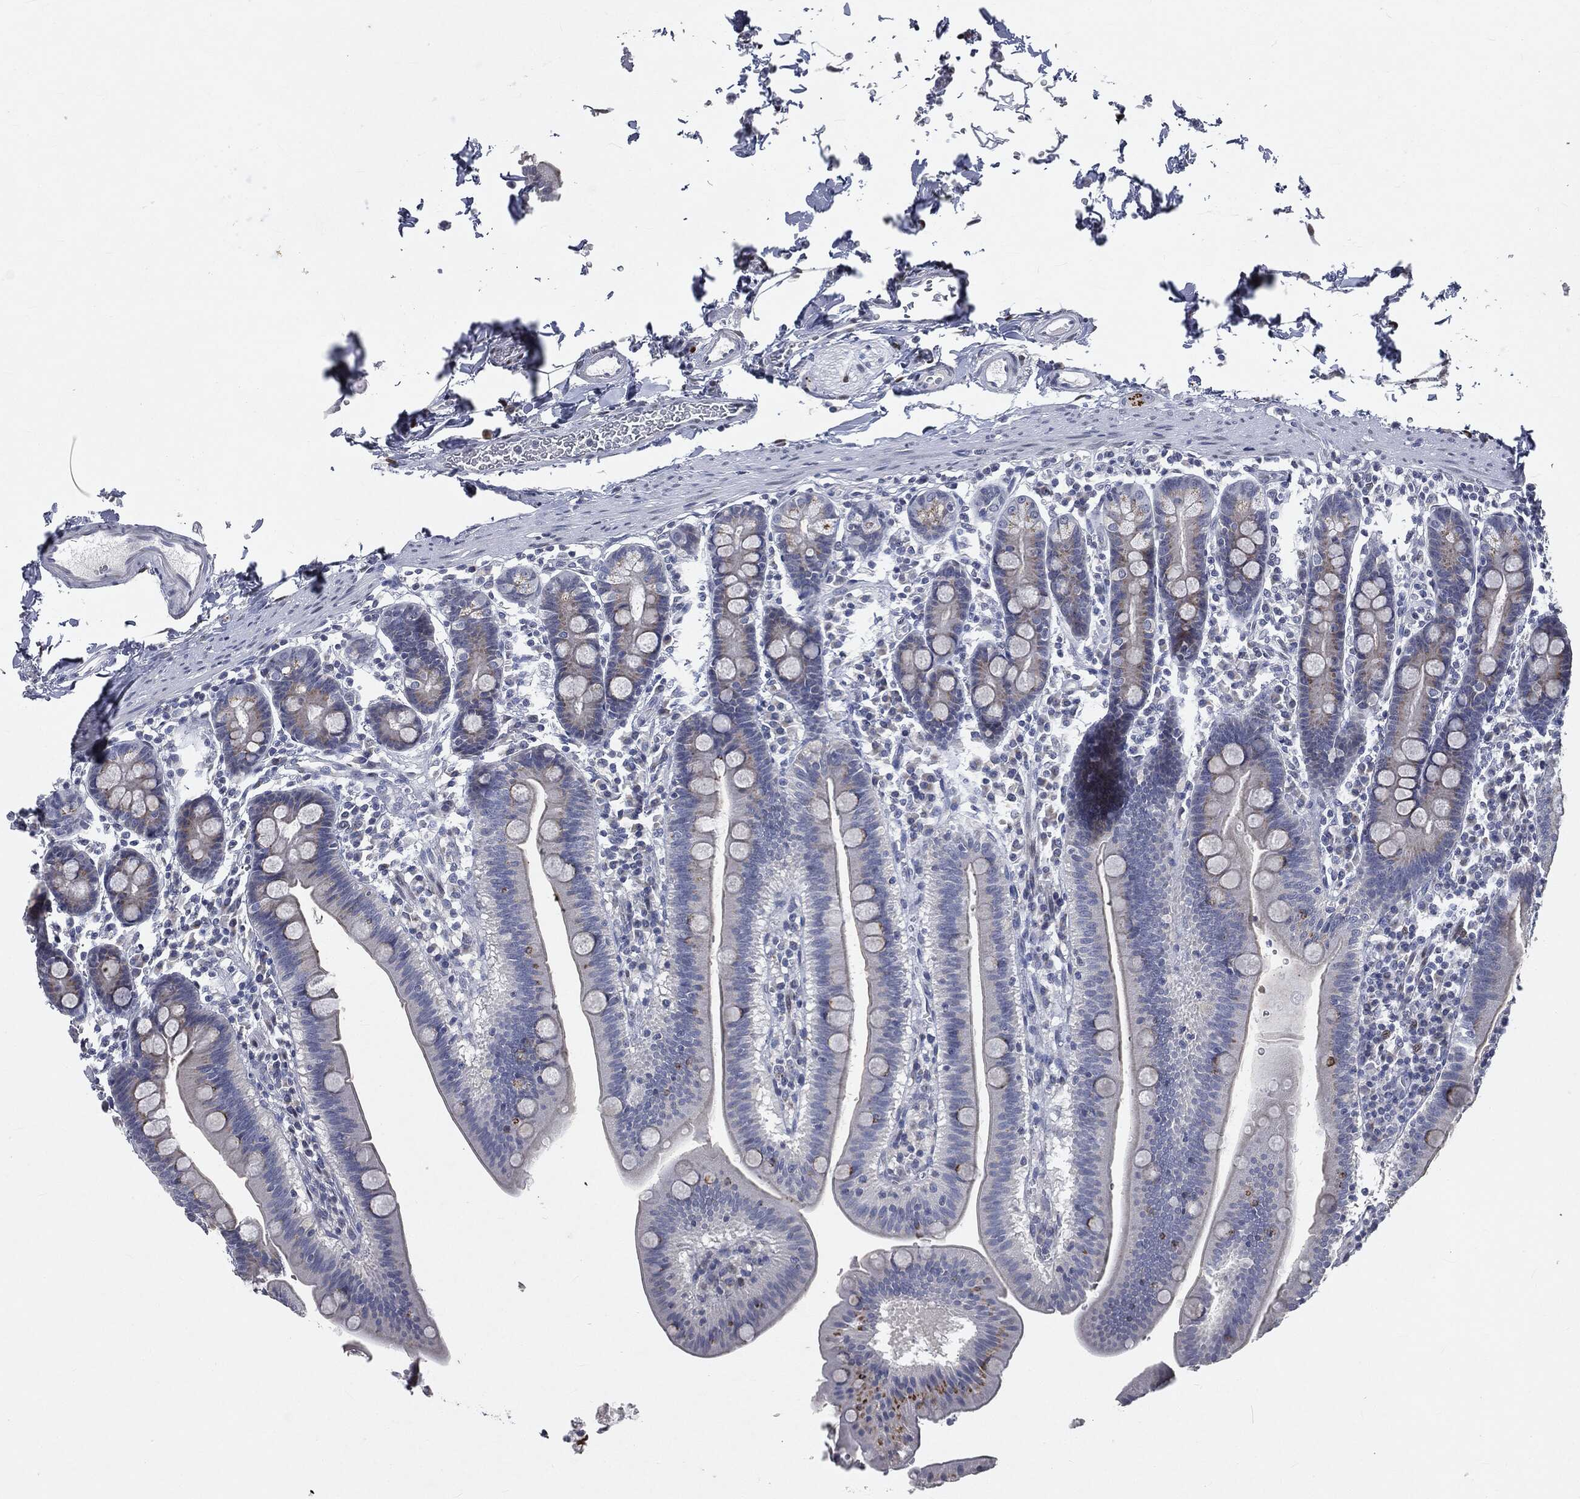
{"staining": {"intensity": "moderate", "quantity": "<25%", "location": "cytoplasmic/membranous"}, "tissue": "duodenum", "cell_type": "Glandular cells", "image_type": "normal", "snomed": [{"axis": "morphology", "description": "Normal tissue, NOS"}, {"axis": "topography", "description": "Duodenum"}], "caption": "Immunohistochemical staining of benign duodenum exhibits <25% levels of moderate cytoplasmic/membranous protein staining in approximately <25% of glandular cells.", "gene": "CASD1", "patient": {"sex": "male", "age": 59}}